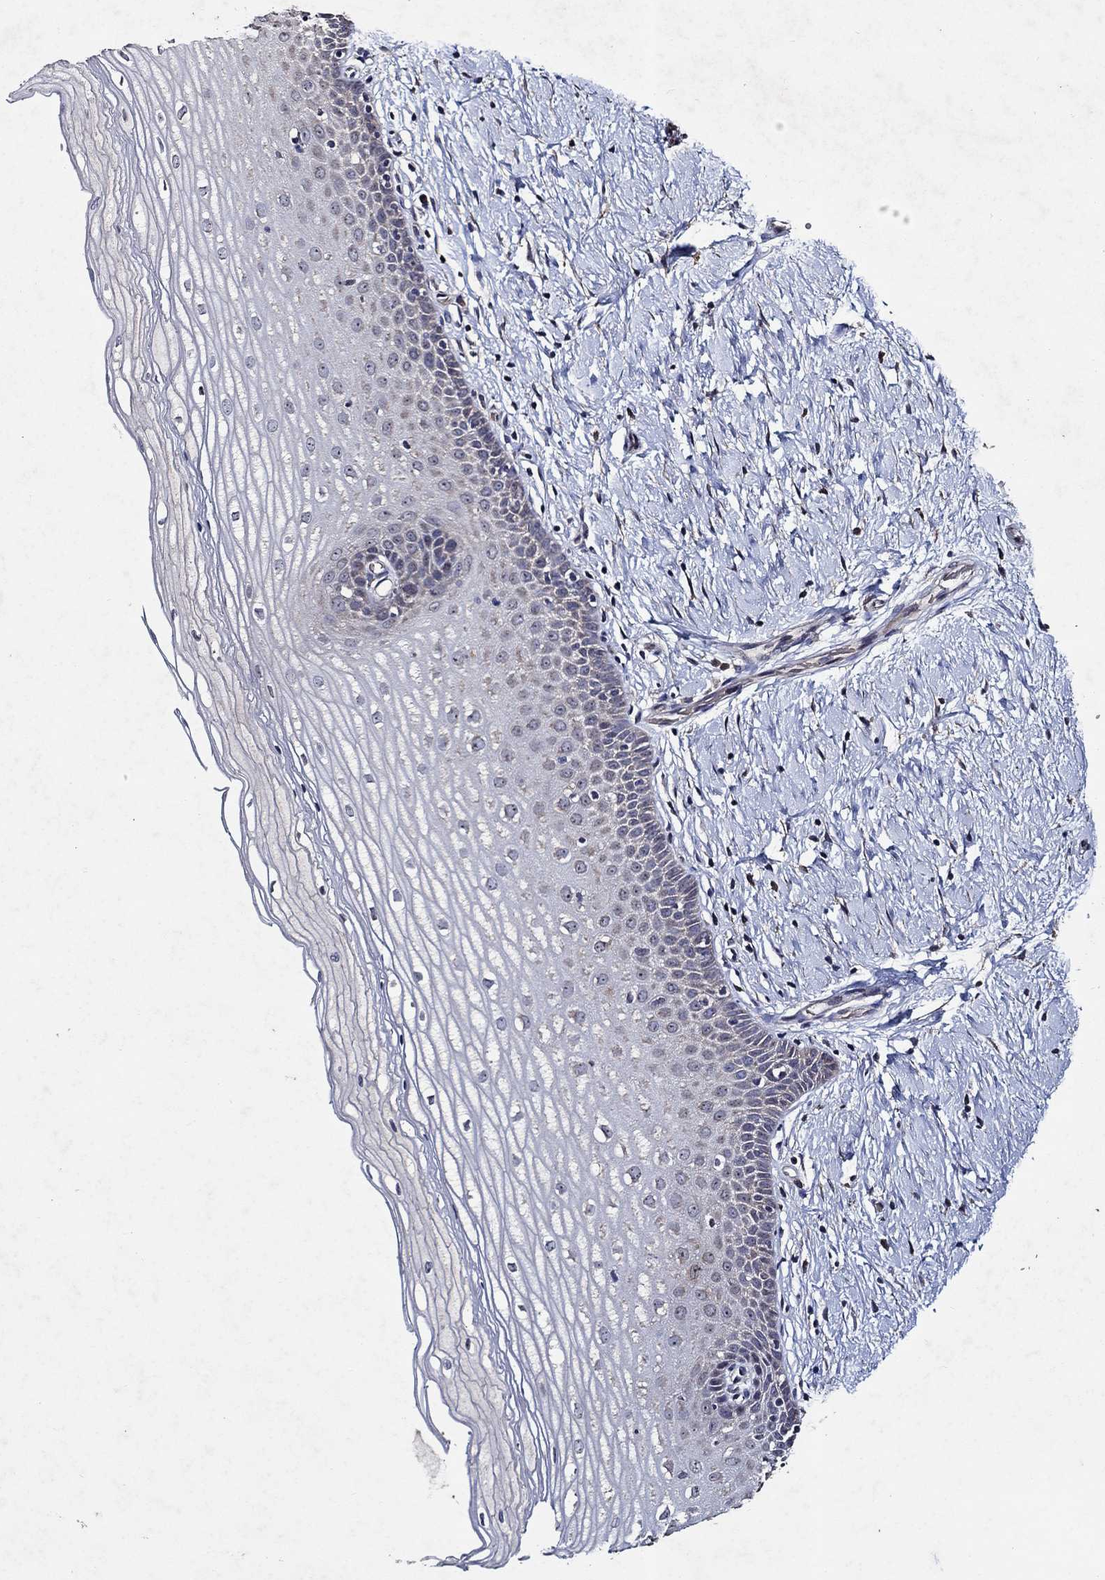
{"staining": {"intensity": "negative", "quantity": "none", "location": "none"}, "tissue": "cervix", "cell_type": "Glandular cells", "image_type": "normal", "snomed": [{"axis": "morphology", "description": "Normal tissue, NOS"}, {"axis": "topography", "description": "Cervix"}], "caption": "Immunohistochemistry (IHC) of benign cervix demonstrates no positivity in glandular cells. Brightfield microscopy of immunohistochemistry stained with DAB (3,3'-diaminobenzidine) (brown) and hematoxylin (blue), captured at high magnification.", "gene": "HAP1", "patient": {"sex": "female", "age": 37}}